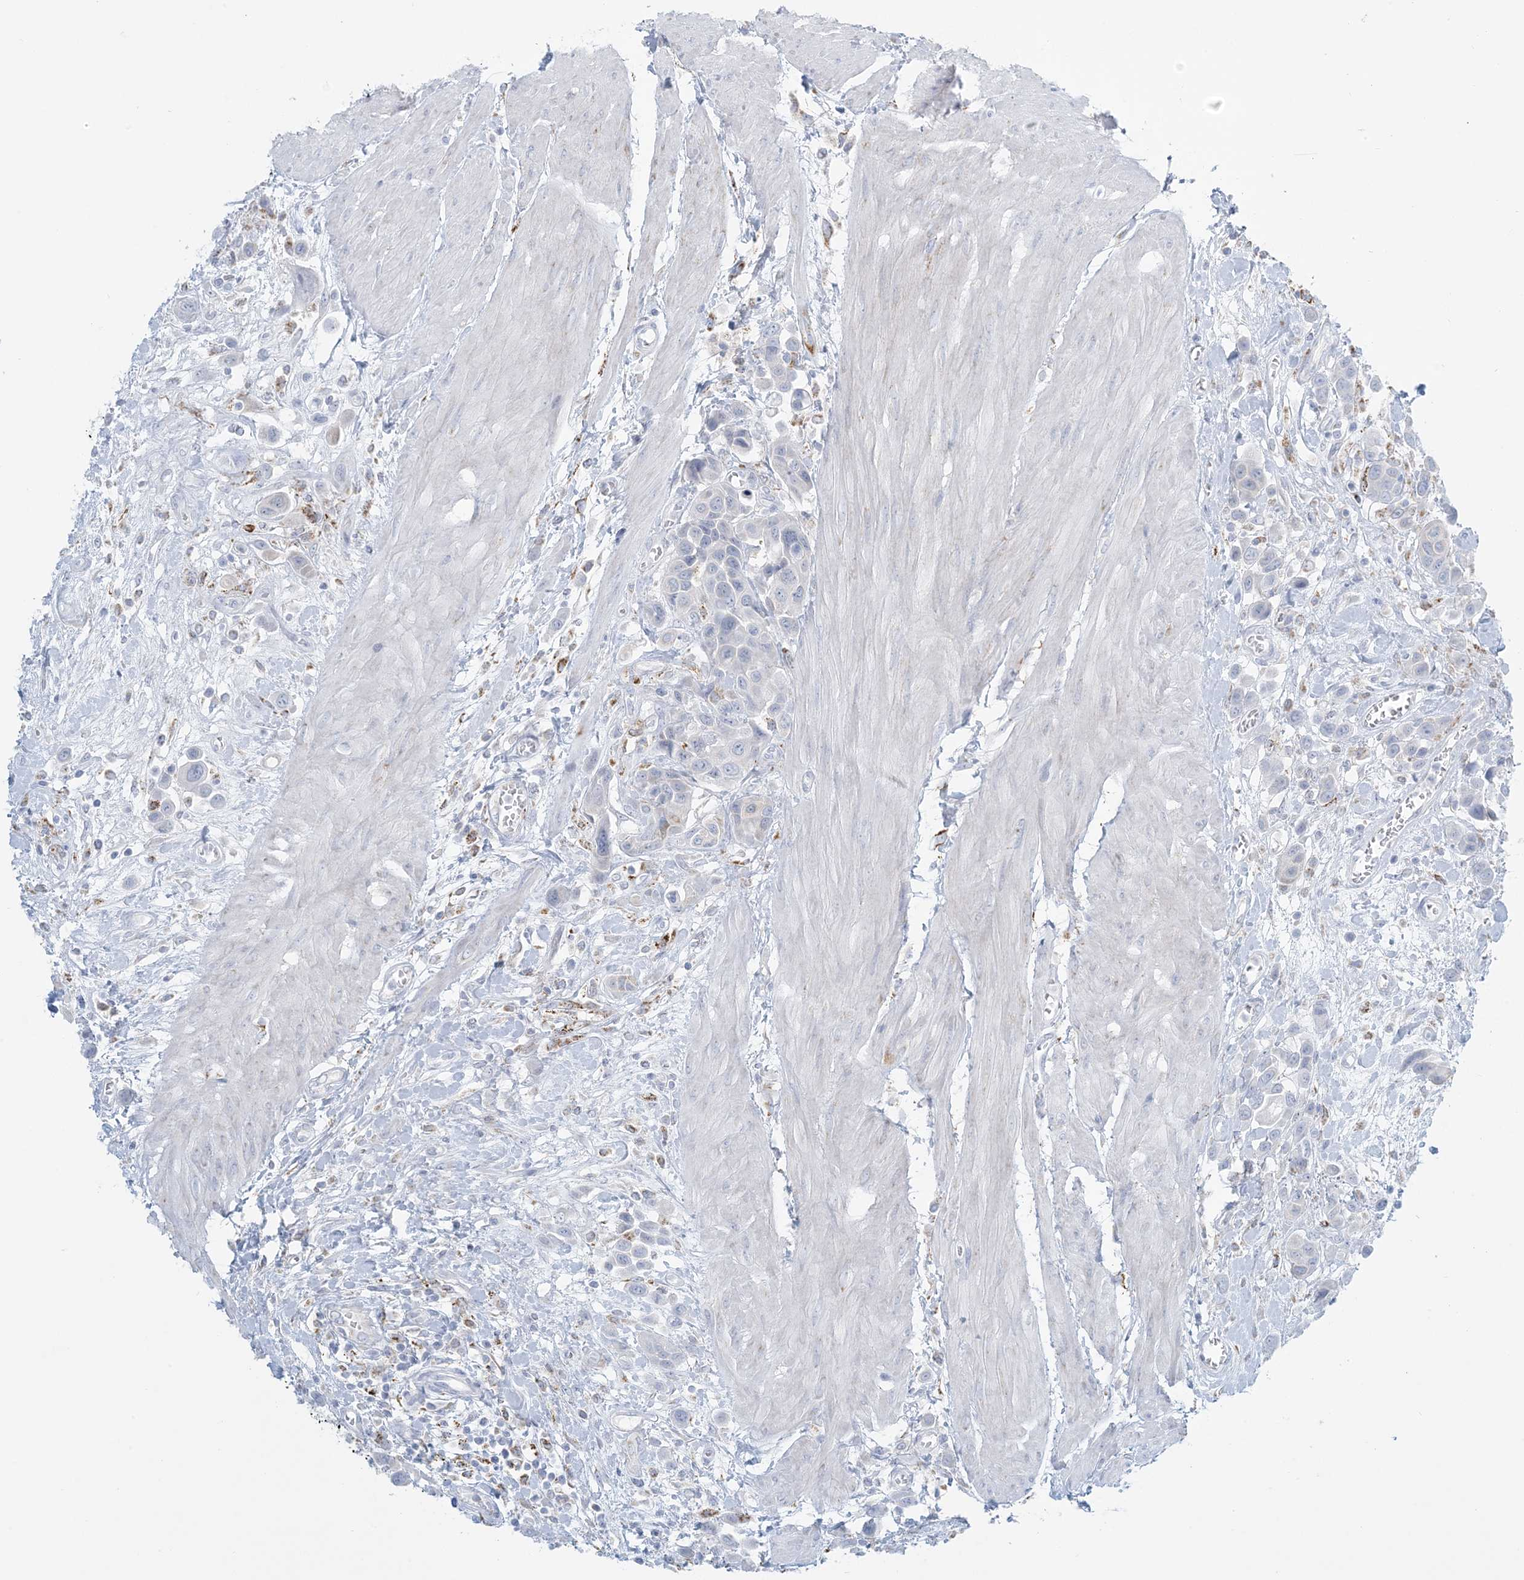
{"staining": {"intensity": "negative", "quantity": "none", "location": "none"}, "tissue": "urothelial cancer", "cell_type": "Tumor cells", "image_type": "cancer", "snomed": [{"axis": "morphology", "description": "Urothelial carcinoma, High grade"}, {"axis": "topography", "description": "Urinary bladder"}], "caption": "High magnification brightfield microscopy of high-grade urothelial carcinoma stained with DAB (brown) and counterstained with hematoxylin (blue): tumor cells show no significant staining.", "gene": "ZDHHC4", "patient": {"sex": "male", "age": 50}}